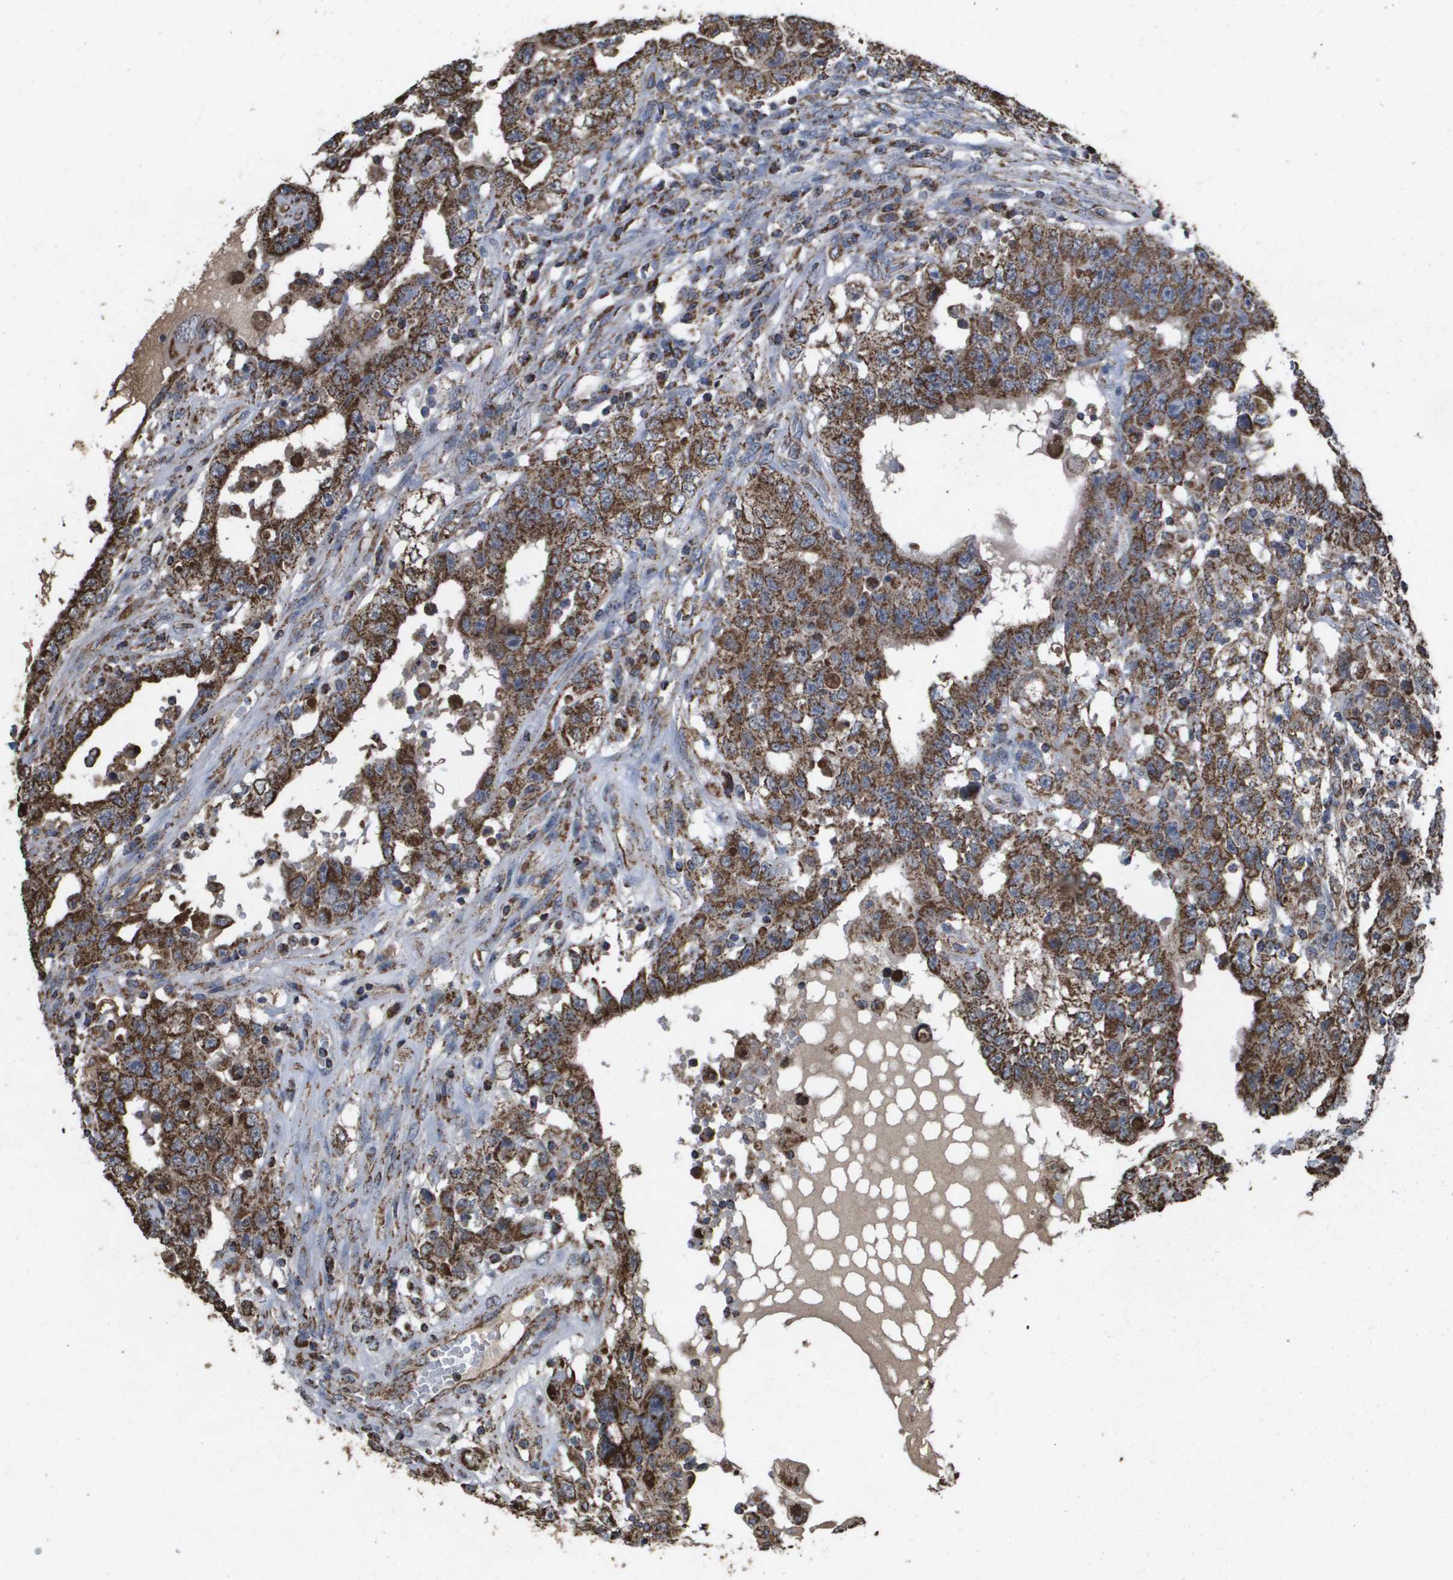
{"staining": {"intensity": "strong", "quantity": ">75%", "location": "cytoplasmic/membranous"}, "tissue": "testis cancer", "cell_type": "Tumor cells", "image_type": "cancer", "snomed": [{"axis": "morphology", "description": "Carcinoma, Embryonal, NOS"}, {"axis": "topography", "description": "Testis"}], "caption": "Immunohistochemical staining of testis embryonal carcinoma exhibits high levels of strong cytoplasmic/membranous positivity in approximately >75% of tumor cells.", "gene": "HSPE1", "patient": {"sex": "male", "age": 26}}